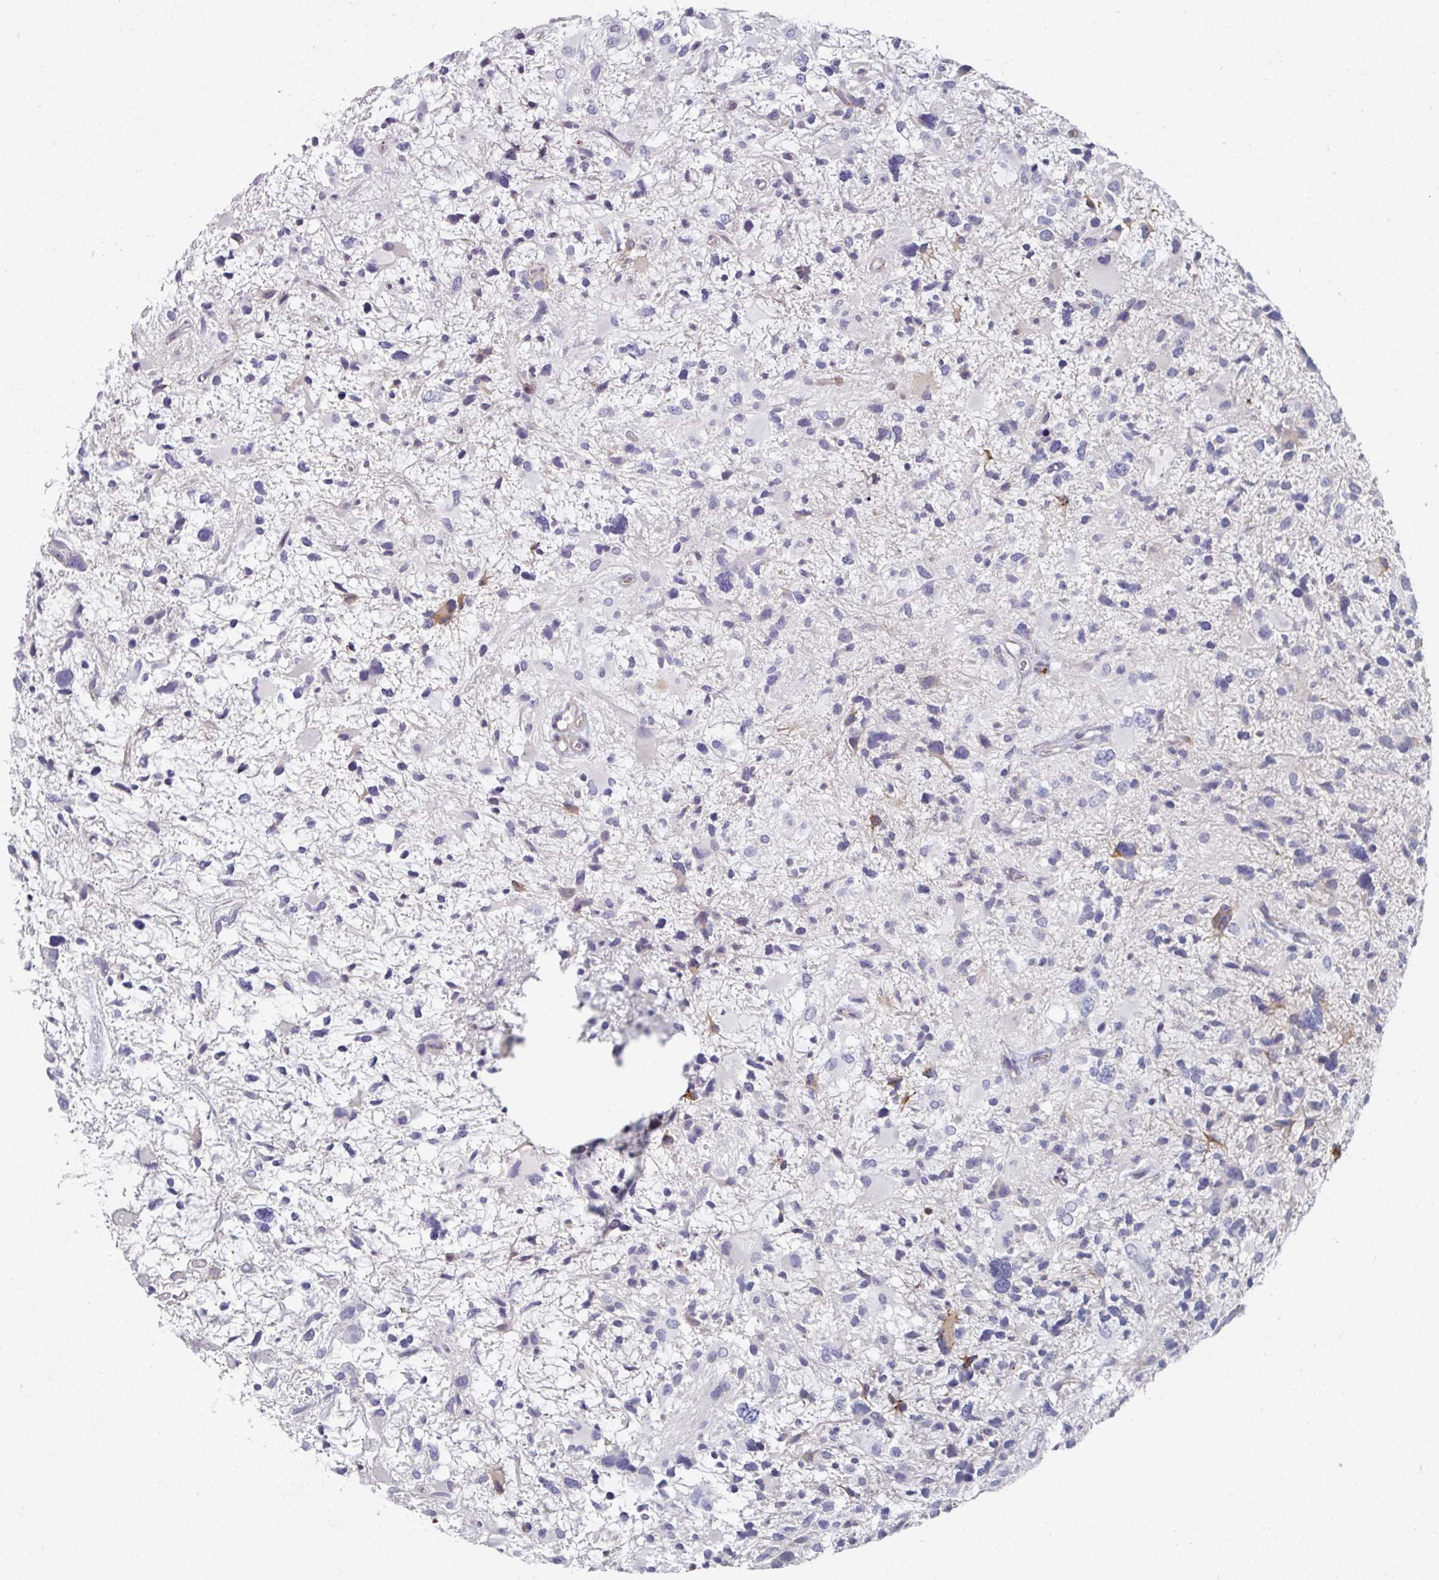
{"staining": {"intensity": "moderate", "quantity": "<25%", "location": "cytoplasmic/membranous"}, "tissue": "glioma", "cell_type": "Tumor cells", "image_type": "cancer", "snomed": [{"axis": "morphology", "description": "Glioma, malignant, High grade"}, {"axis": "topography", "description": "Brain"}], "caption": "Immunohistochemistry (IHC) of human glioma demonstrates low levels of moderate cytoplasmic/membranous staining in approximately <25% of tumor cells.", "gene": "NT5C1A", "patient": {"sex": "female", "age": 11}}